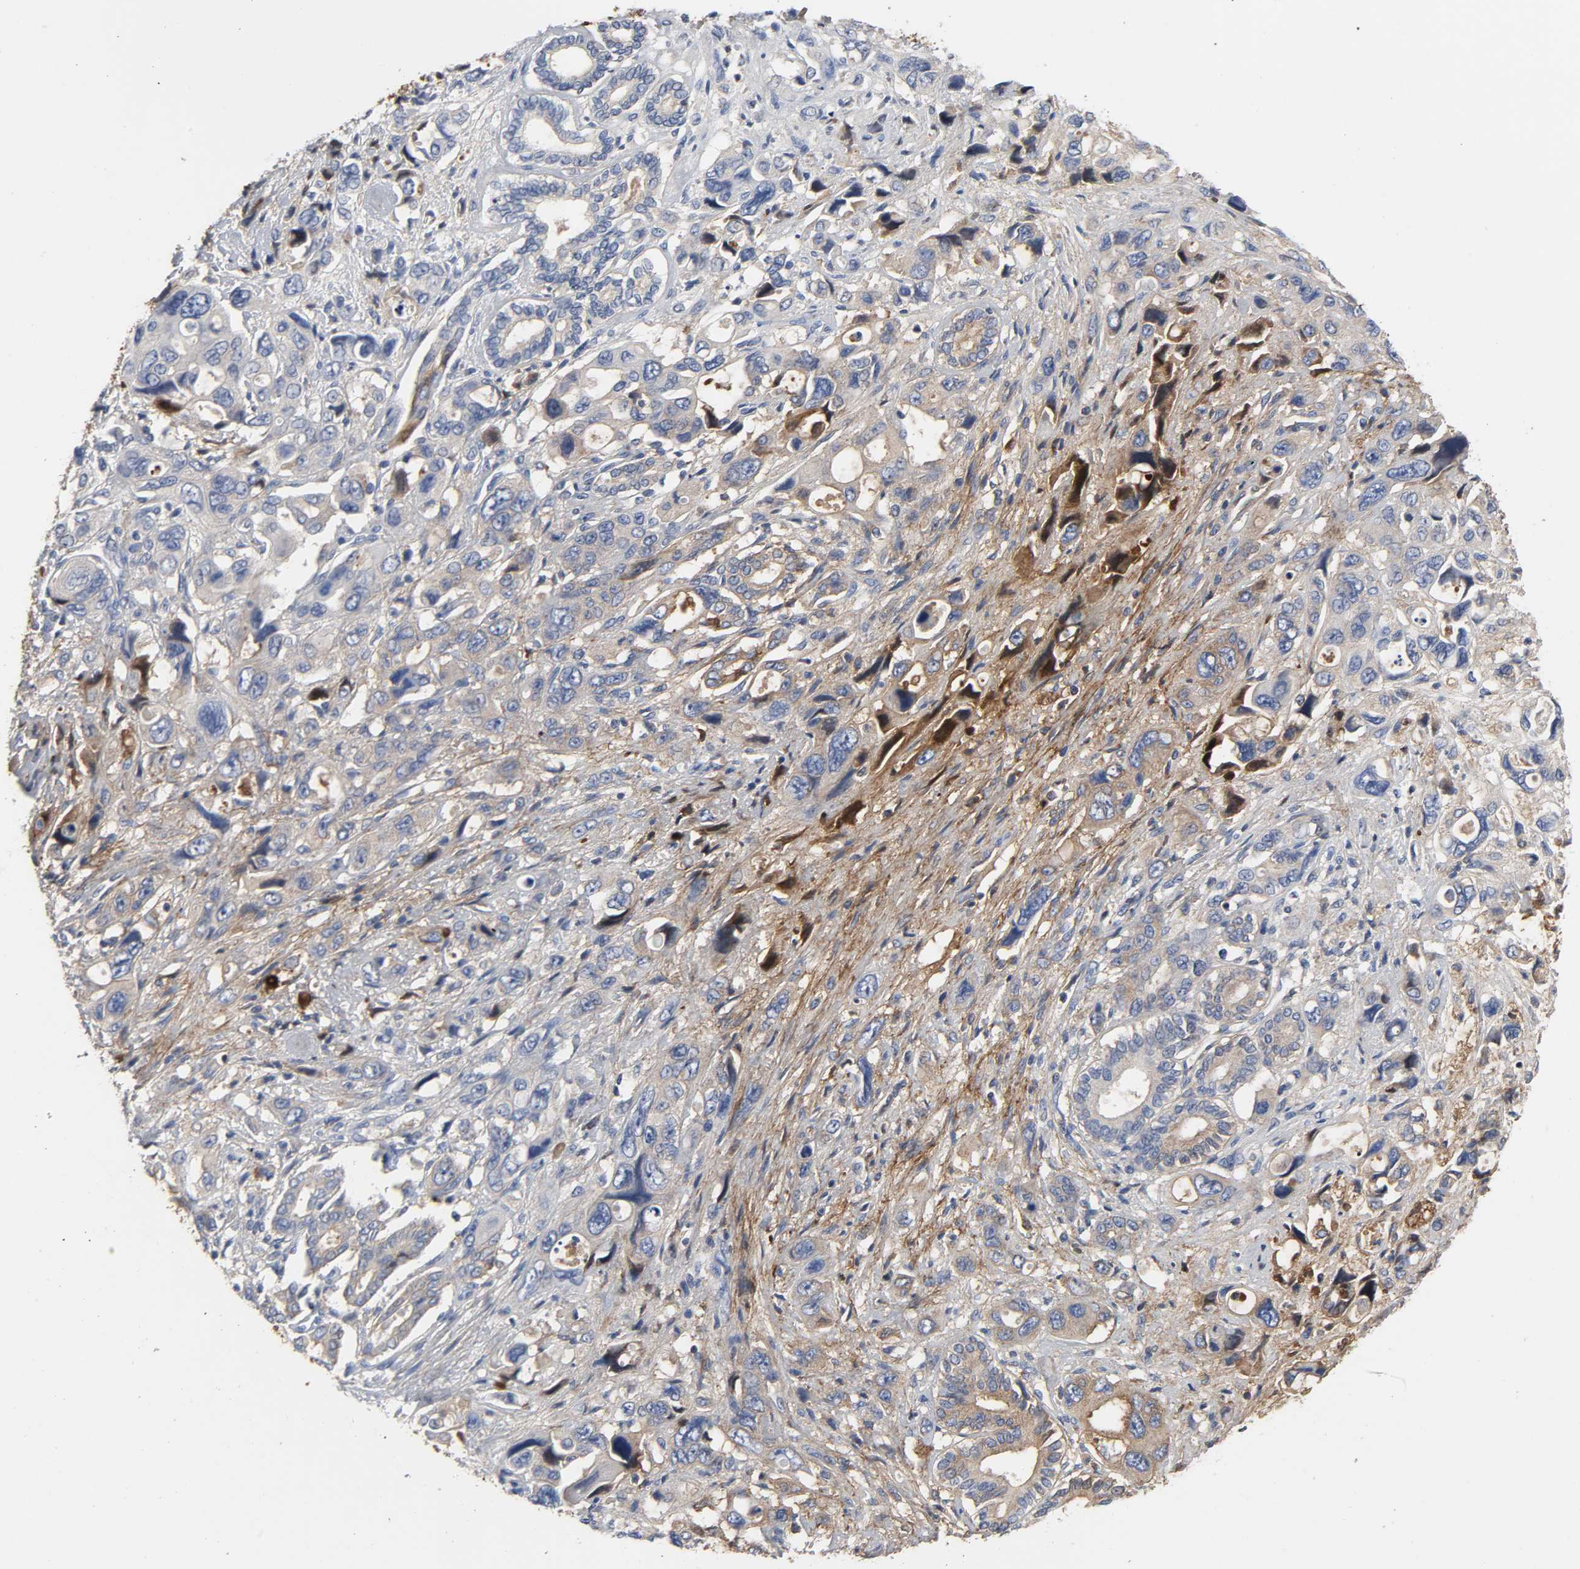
{"staining": {"intensity": "weak", "quantity": "<25%", "location": "cytoplasmic/membranous"}, "tissue": "pancreatic cancer", "cell_type": "Tumor cells", "image_type": "cancer", "snomed": [{"axis": "morphology", "description": "Adenocarcinoma, NOS"}, {"axis": "topography", "description": "Pancreas"}], "caption": "An image of pancreatic cancer stained for a protein exhibits no brown staining in tumor cells.", "gene": "FBLN1", "patient": {"sex": "male", "age": 46}}